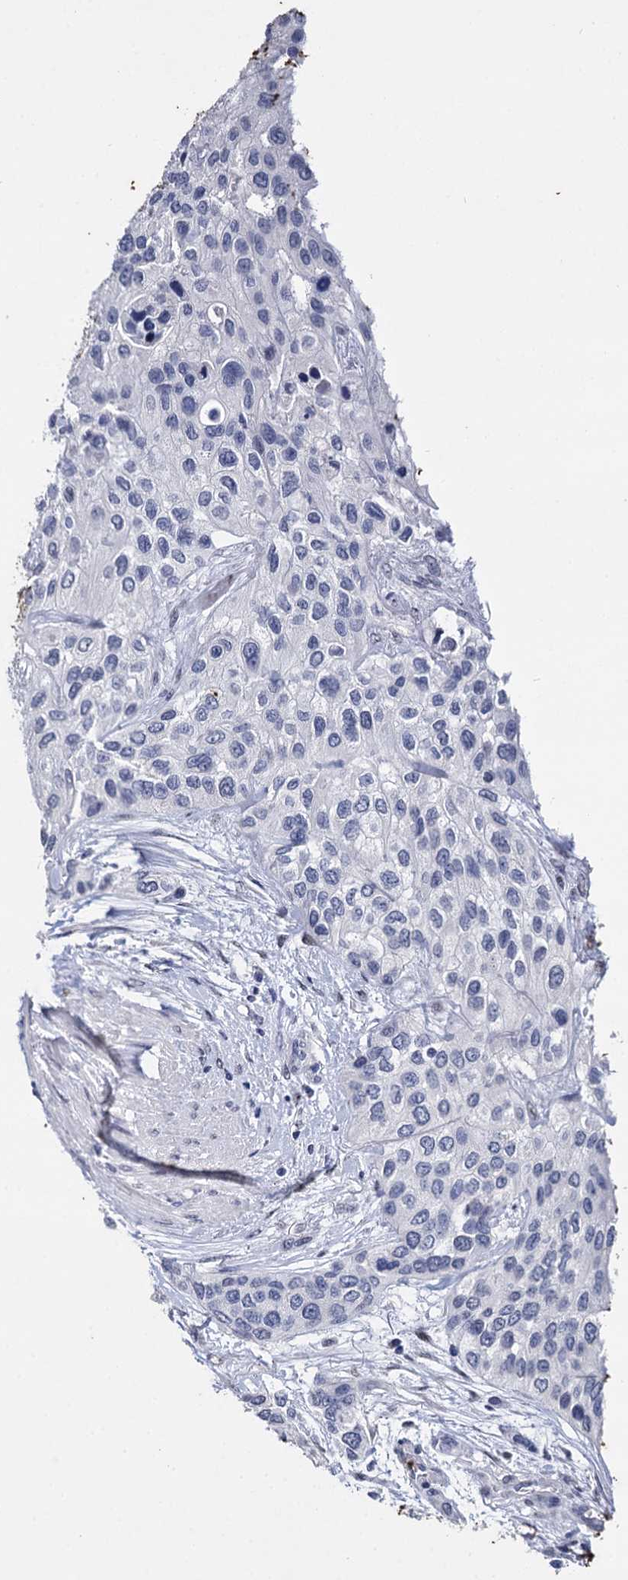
{"staining": {"intensity": "negative", "quantity": "none", "location": "none"}, "tissue": "urothelial cancer", "cell_type": "Tumor cells", "image_type": "cancer", "snomed": [{"axis": "morphology", "description": "Normal tissue, NOS"}, {"axis": "morphology", "description": "Urothelial carcinoma, High grade"}, {"axis": "topography", "description": "Vascular tissue"}, {"axis": "topography", "description": "Urinary bladder"}], "caption": "The immunohistochemistry (IHC) histopathology image has no significant expression in tumor cells of urothelial cancer tissue.", "gene": "MAGEA4", "patient": {"sex": "female", "age": 56}}